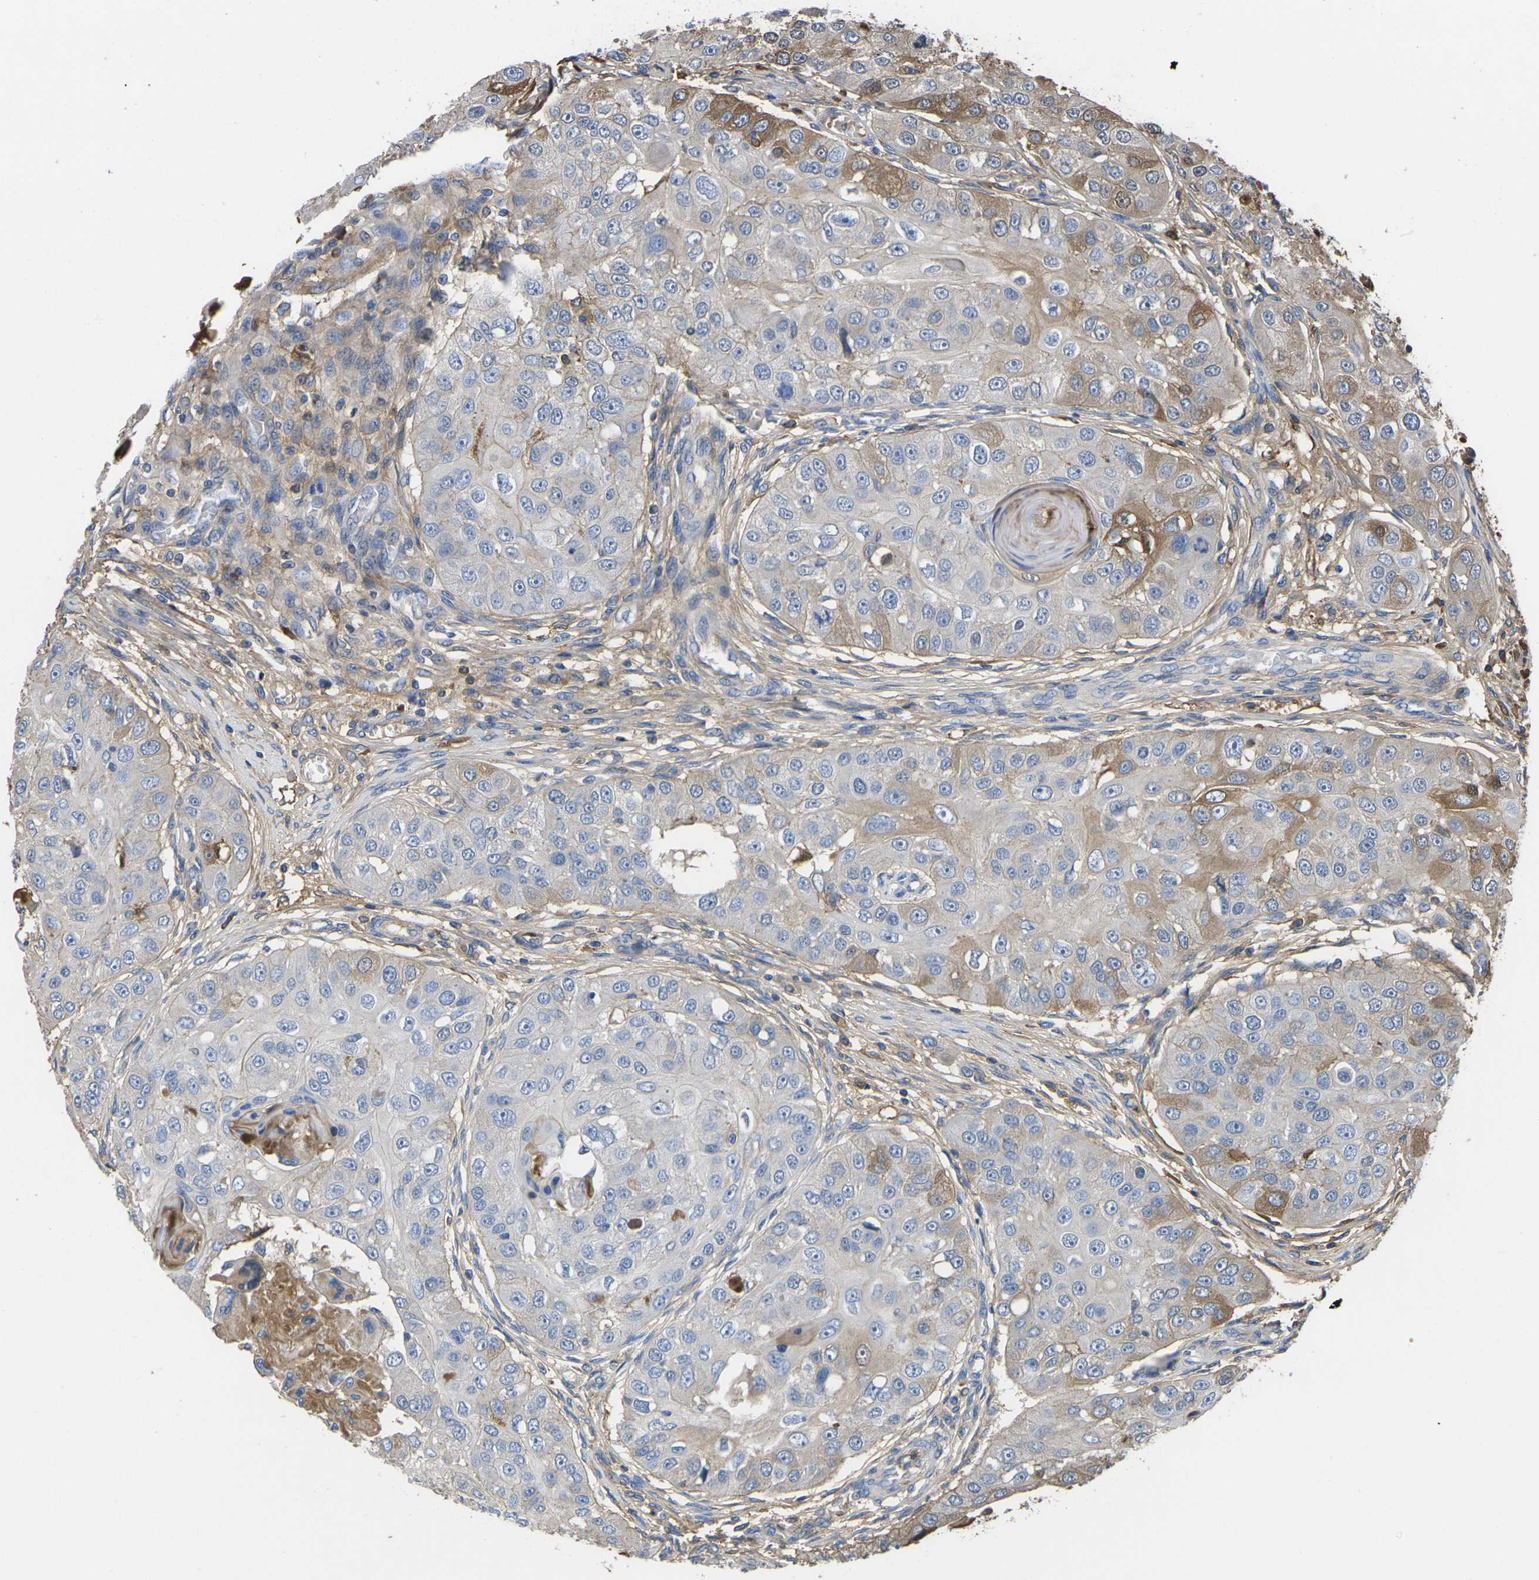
{"staining": {"intensity": "moderate", "quantity": "25%-75%", "location": "cytoplasmic/membranous"}, "tissue": "head and neck cancer", "cell_type": "Tumor cells", "image_type": "cancer", "snomed": [{"axis": "morphology", "description": "Normal tissue, NOS"}, {"axis": "morphology", "description": "Squamous cell carcinoma, NOS"}, {"axis": "topography", "description": "Skeletal muscle"}, {"axis": "topography", "description": "Head-Neck"}], "caption": "Protein staining shows moderate cytoplasmic/membranous positivity in approximately 25%-75% of tumor cells in head and neck cancer.", "gene": "GREM2", "patient": {"sex": "male", "age": 51}}